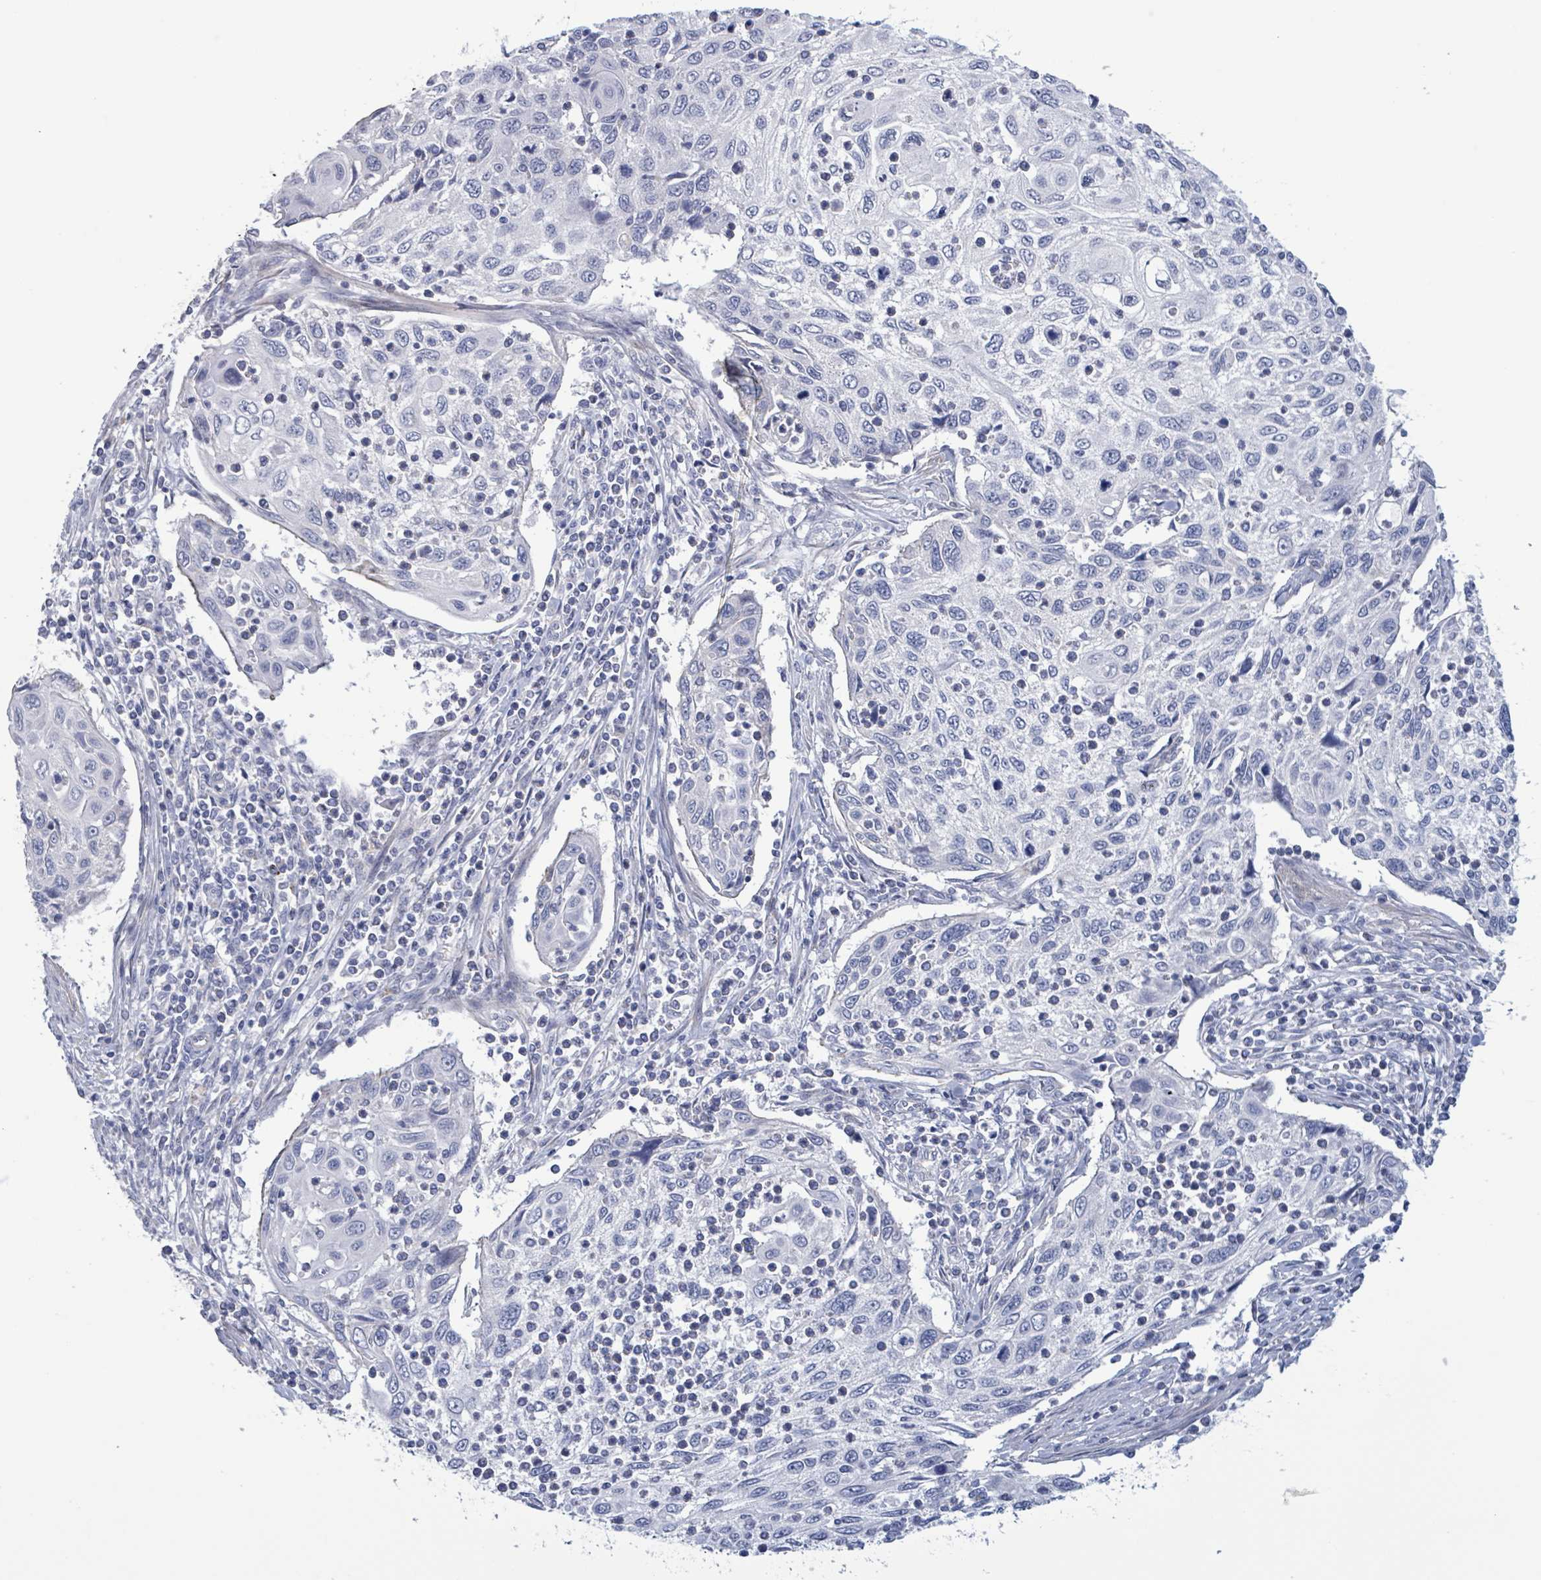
{"staining": {"intensity": "negative", "quantity": "none", "location": "none"}, "tissue": "cervical cancer", "cell_type": "Tumor cells", "image_type": "cancer", "snomed": [{"axis": "morphology", "description": "Squamous cell carcinoma, NOS"}, {"axis": "topography", "description": "Cervix"}], "caption": "Cervical squamous cell carcinoma was stained to show a protein in brown. There is no significant positivity in tumor cells. (DAB IHC with hematoxylin counter stain).", "gene": "PKLR", "patient": {"sex": "female", "age": 70}}